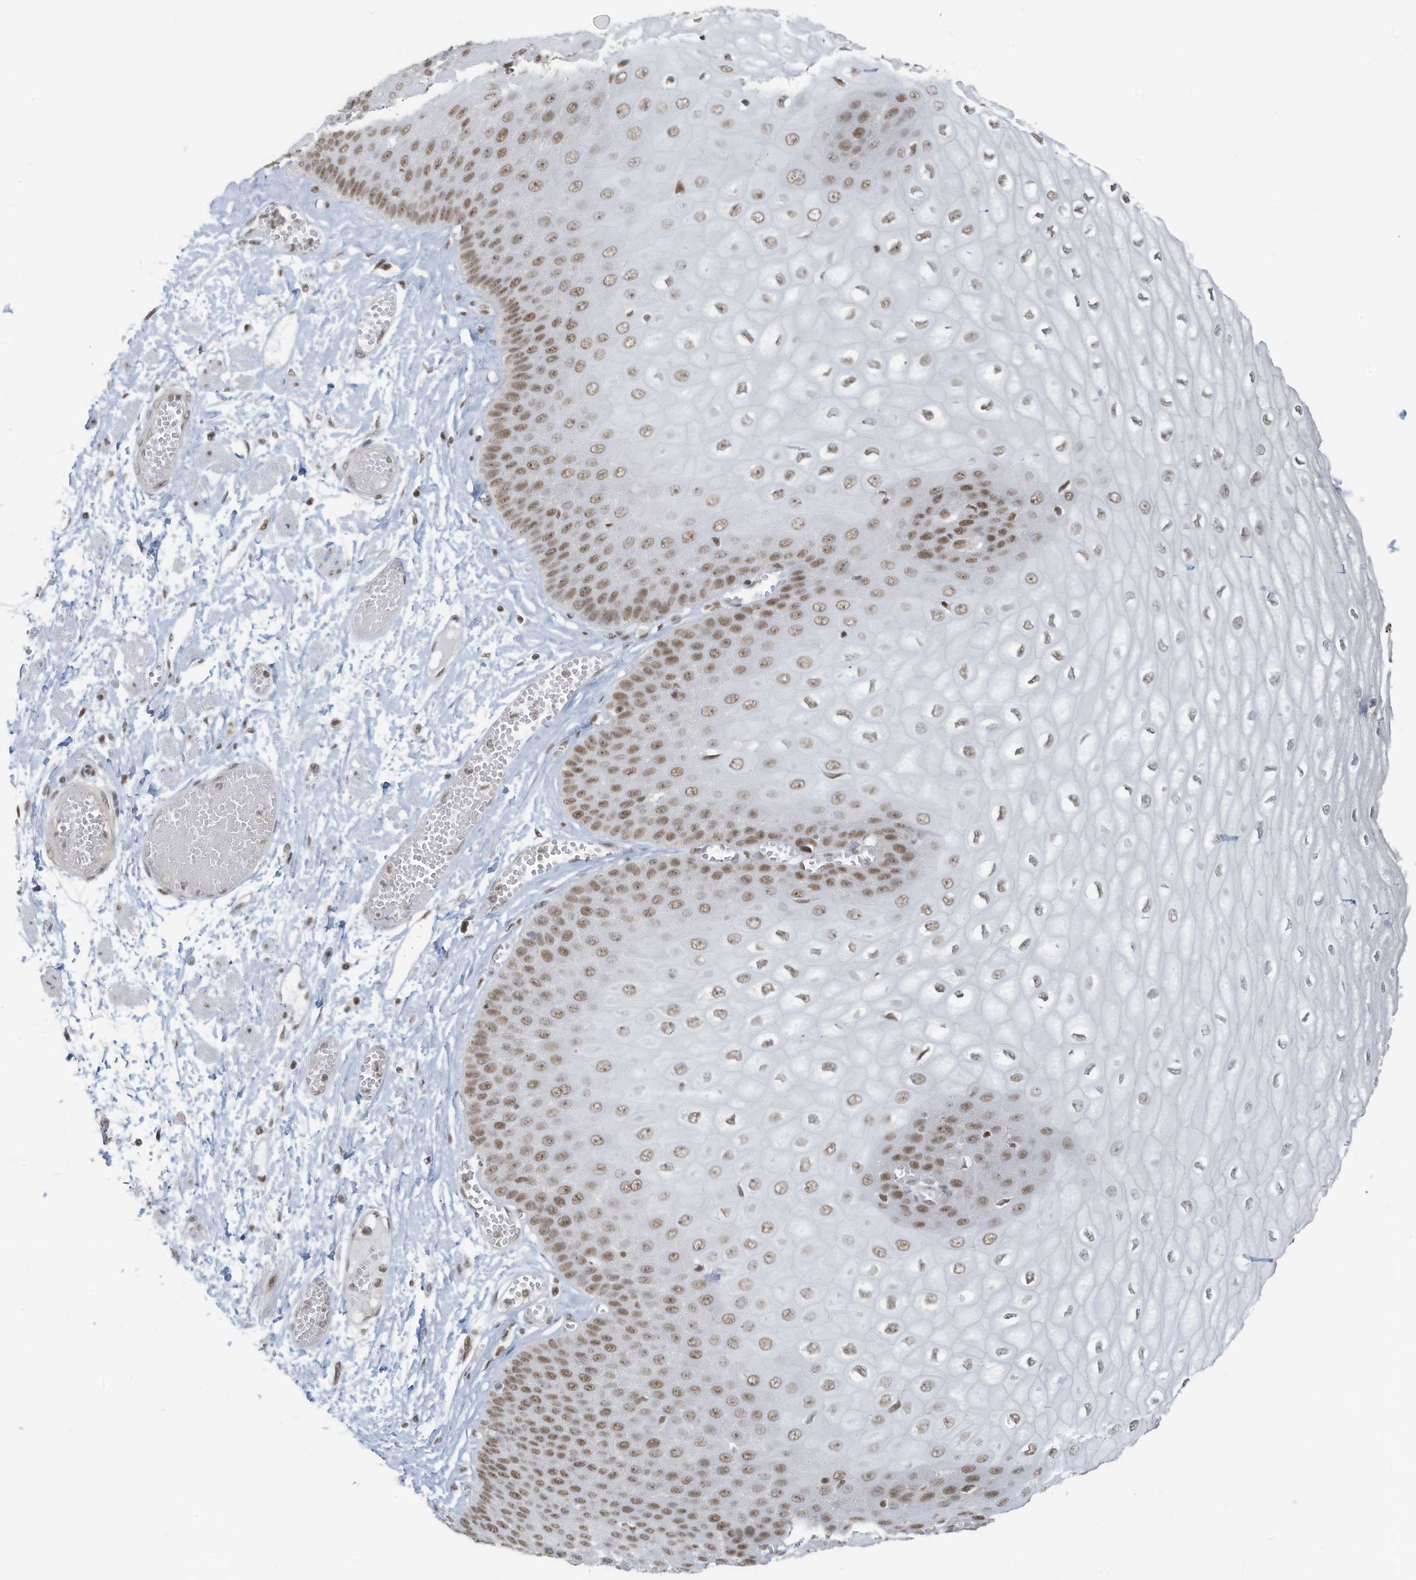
{"staining": {"intensity": "moderate", "quantity": "25%-75%", "location": "nuclear"}, "tissue": "esophagus", "cell_type": "Squamous epithelial cells", "image_type": "normal", "snomed": [{"axis": "morphology", "description": "Normal tissue, NOS"}, {"axis": "topography", "description": "Esophagus"}], "caption": "Brown immunohistochemical staining in unremarkable esophagus exhibits moderate nuclear staining in about 25%-75% of squamous epithelial cells. Immunohistochemistry (ihc) stains the protein in brown and the nuclei are stained blue.", "gene": "DBR1", "patient": {"sex": "male", "age": 60}}